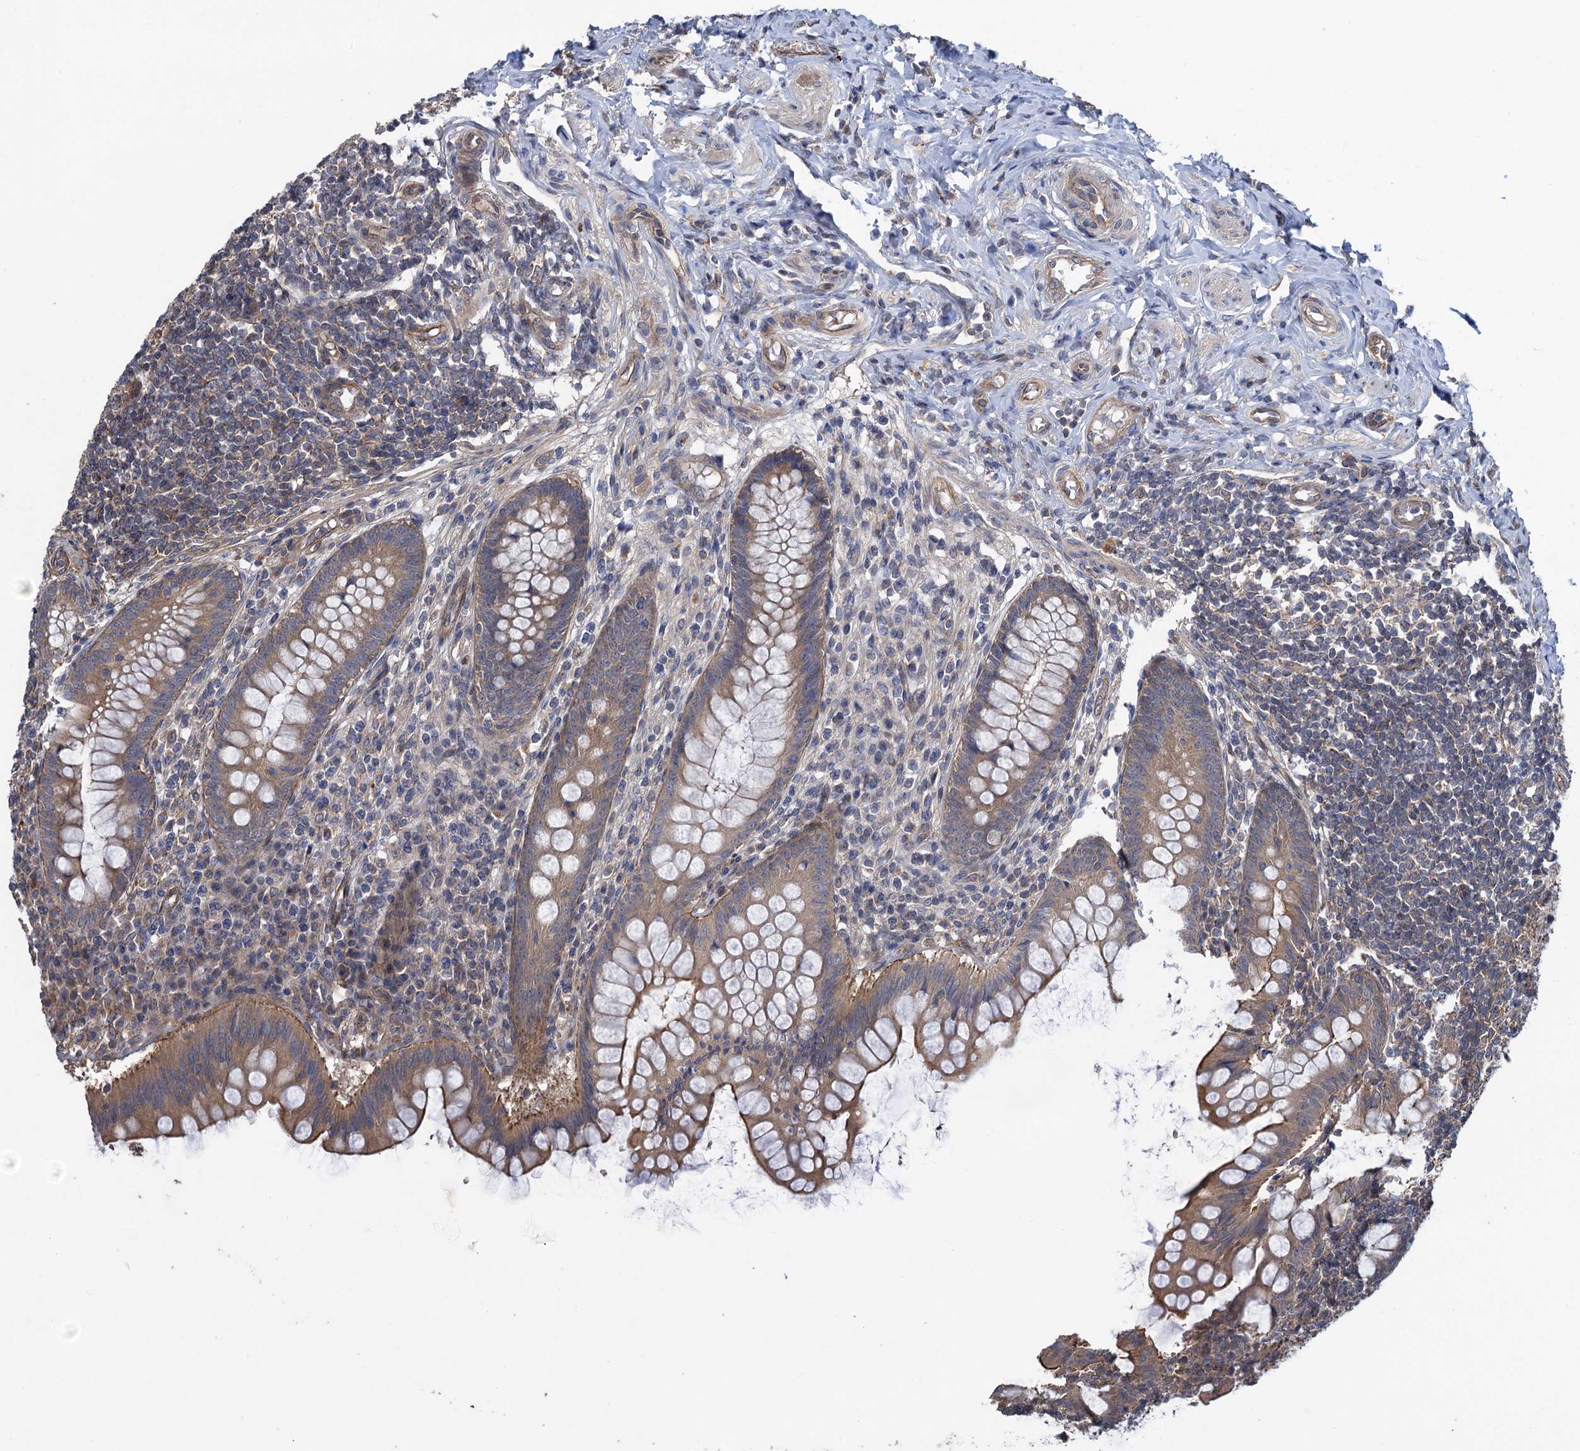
{"staining": {"intensity": "moderate", "quantity": "25%-75%", "location": "cytoplasmic/membranous"}, "tissue": "appendix", "cell_type": "Glandular cells", "image_type": "normal", "snomed": [{"axis": "morphology", "description": "Normal tissue, NOS"}, {"axis": "topography", "description": "Appendix"}], "caption": "Immunohistochemical staining of benign appendix exhibits 25%-75% levels of moderate cytoplasmic/membranous protein positivity in about 25%-75% of glandular cells. (Stains: DAB (3,3'-diaminobenzidine) in brown, nuclei in blue, Microscopy: brightfield microscopy at high magnification).", "gene": "HAUS1", "patient": {"sex": "female", "age": 33}}